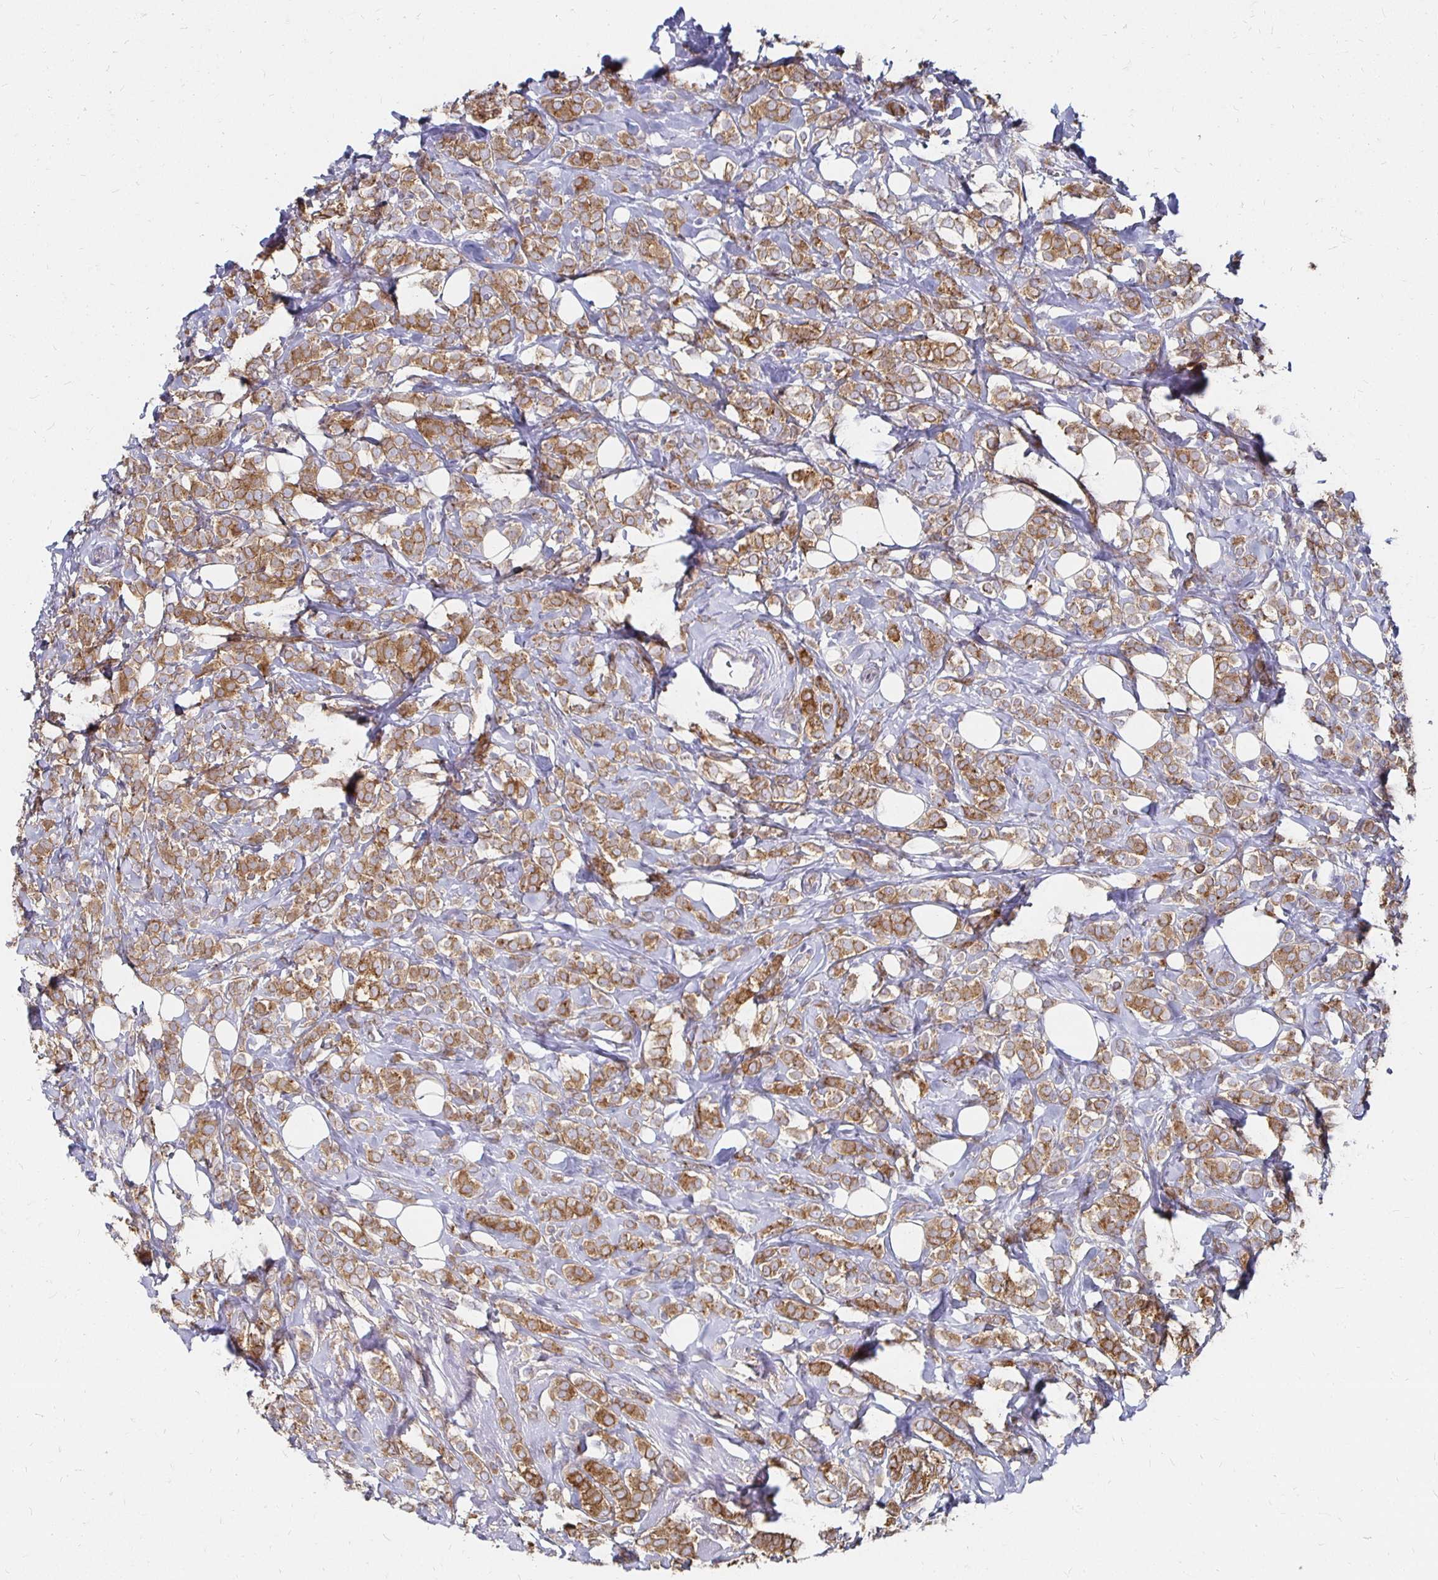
{"staining": {"intensity": "moderate", "quantity": ">75%", "location": "cytoplasmic/membranous"}, "tissue": "breast cancer", "cell_type": "Tumor cells", "image_type": "cancer", "snomed": [{"axis": "morphology", "description": "Lobular carcinoma"}, {"axis": "topography", "description": "Breast"}], "caption": "The micrograph demonstrates staining of breast lobular carcinoma, revealing moderate cytoplasmic/membranous protein expression (brown color) within tumor cells. (DAB (3,3'-diaminobenzidine) = brown stain, brightfield microscopy at high magnification).", "gene": "NCSTN", "patient": {"sex": "female", "age": 49}}